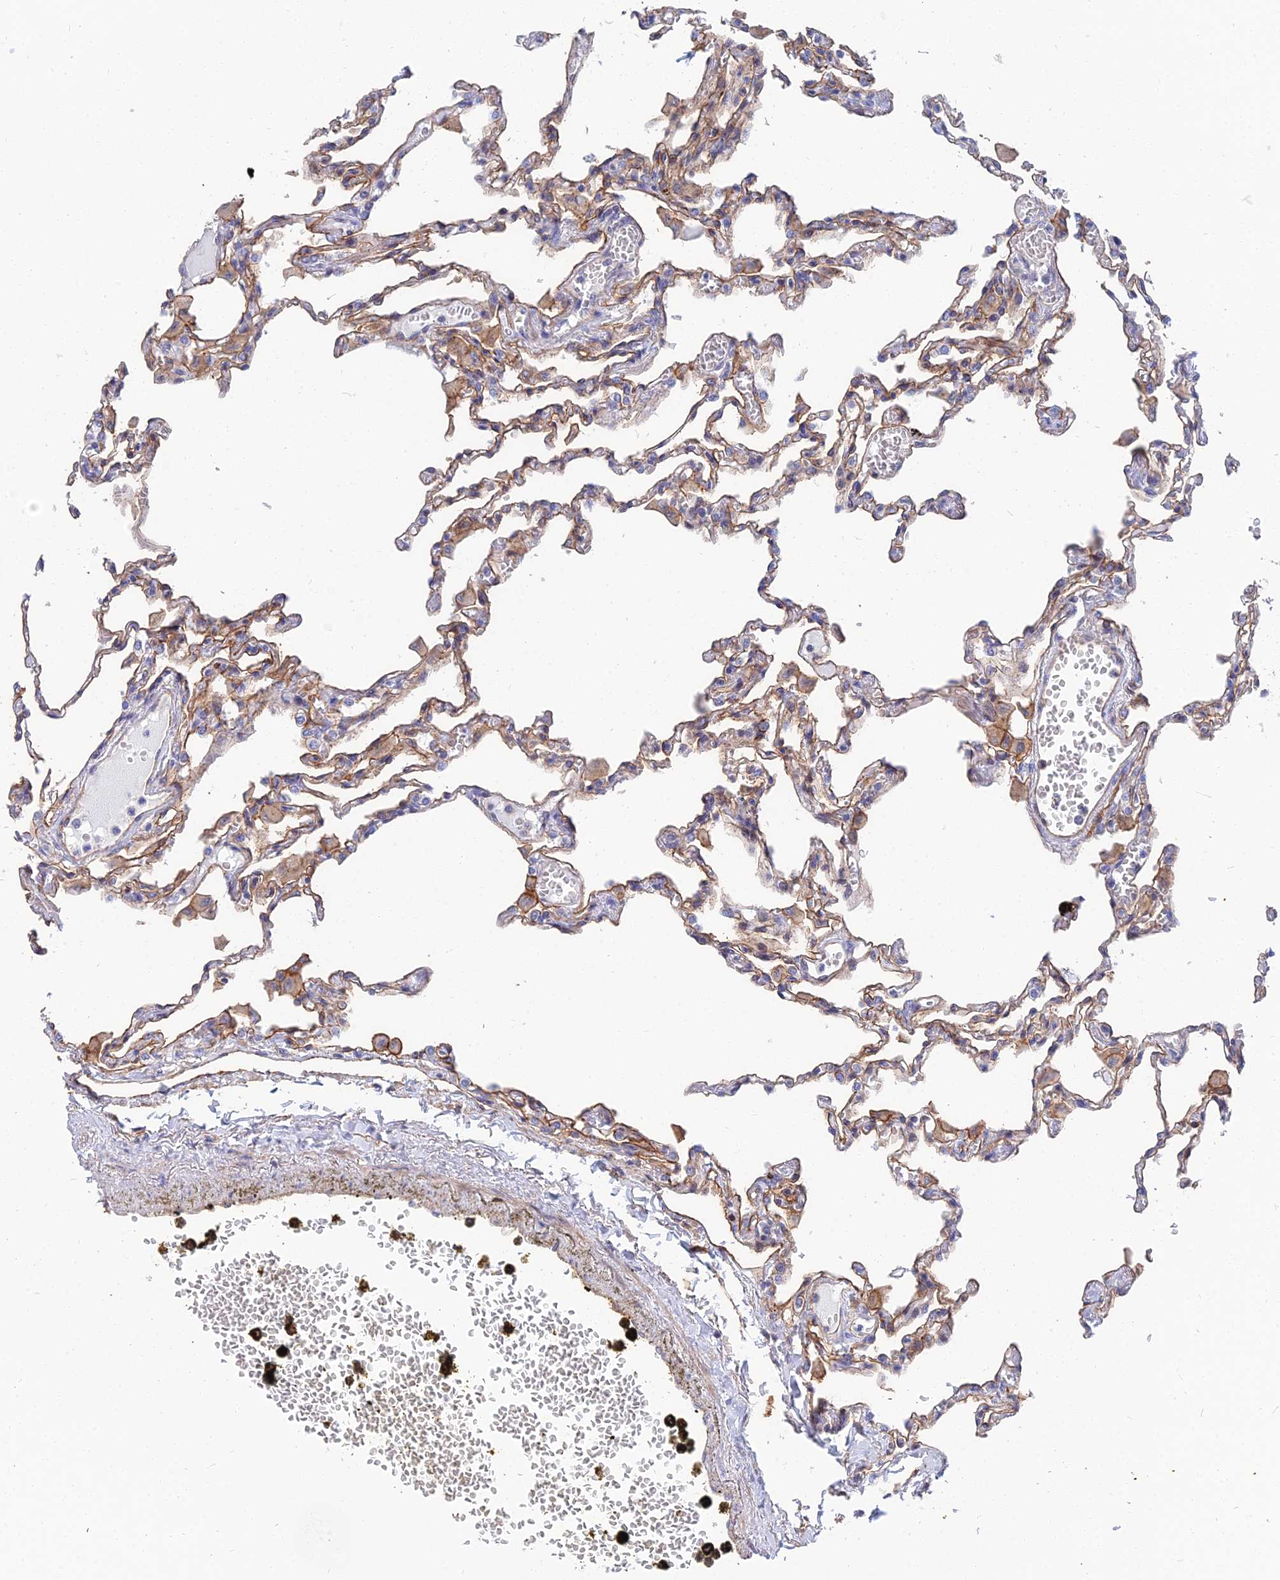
{"staining": {"intensity": "moderate", "quantity": "25%-75%", "location": "cytoplasmic/membranous"}, "tissue": "lung", "cell_type": "Alveolar cells", "image_type": "normal", "snomed": [{"axis": "morphology", "description": "Normal tissue, NOS"}, {"axis": "topography", "description": "Bronchus"}, {"axis": "topography", "description": "Lung"}], "caption": "Immunohistochemical staining of unremarkable human lung displays medium levels of moderate cytoplasmic/membranous expression in about 25%-75% of alveolar cells. (Brightfield microscopy of DAB IHC at high magnification).", "gene": "TRIM43B", "patient": {"sex": "female", "age": 49}}